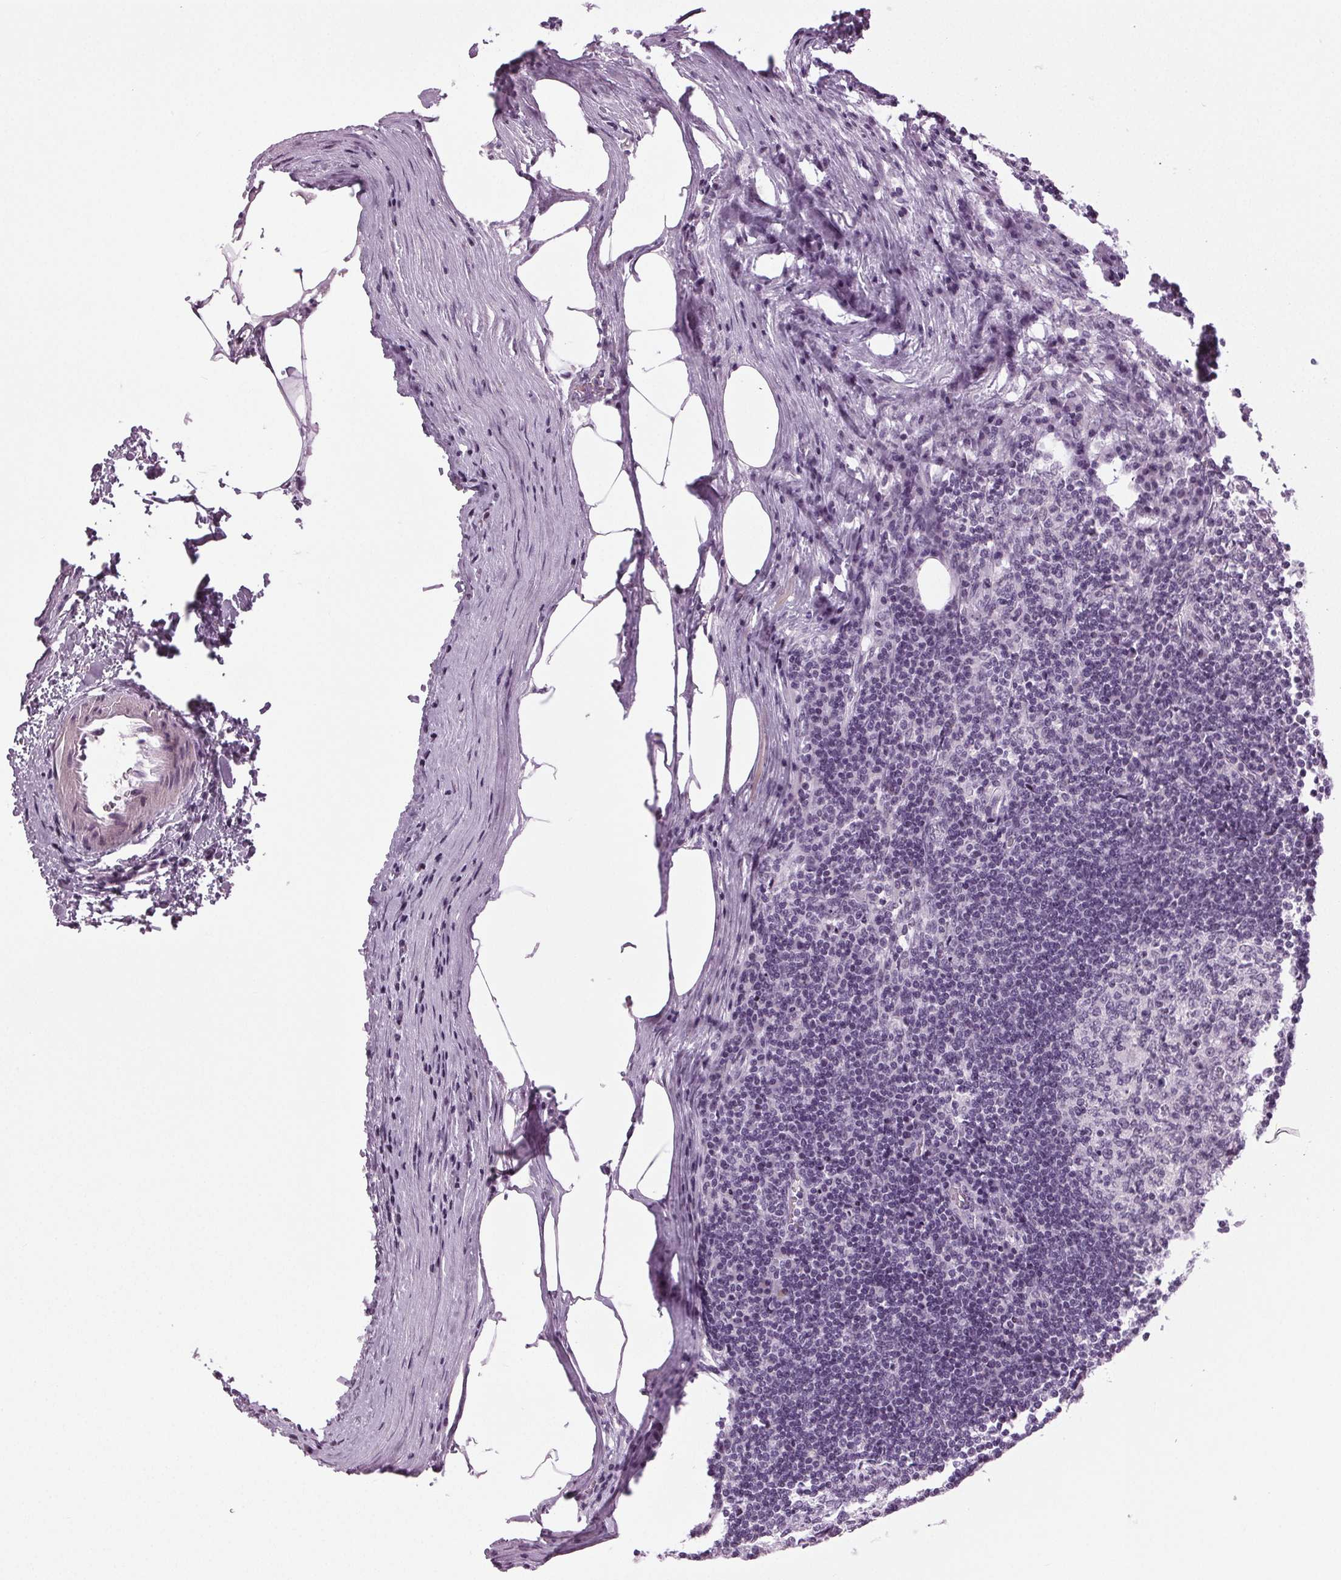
{"staining": {"intensity": "negative", "quantity": "none", "location": "none"}, "tissue": "lymph node", "cell_type": "Germinal center cells", "image_type": "normal", "snomed": [{"axis": "morphology", "description": "Normal tissue, NOS"}, {"axis": "topography", "description": "Lymph node"}], "caption": "Immunohistochemistry (IHC) photomicrograph of benign lymph node: human lymph node stained with DAB (3,3'-diaminobenzidine) reveals no significant protein expression in germinal center cells. (Stains: DAB immunohistochemistry with hematoxylin counter stain, Microscopy: brightfield microscopy at high magnification).", "gene": "DNAH12", "patient": {"sex": "male", "age": 67}}